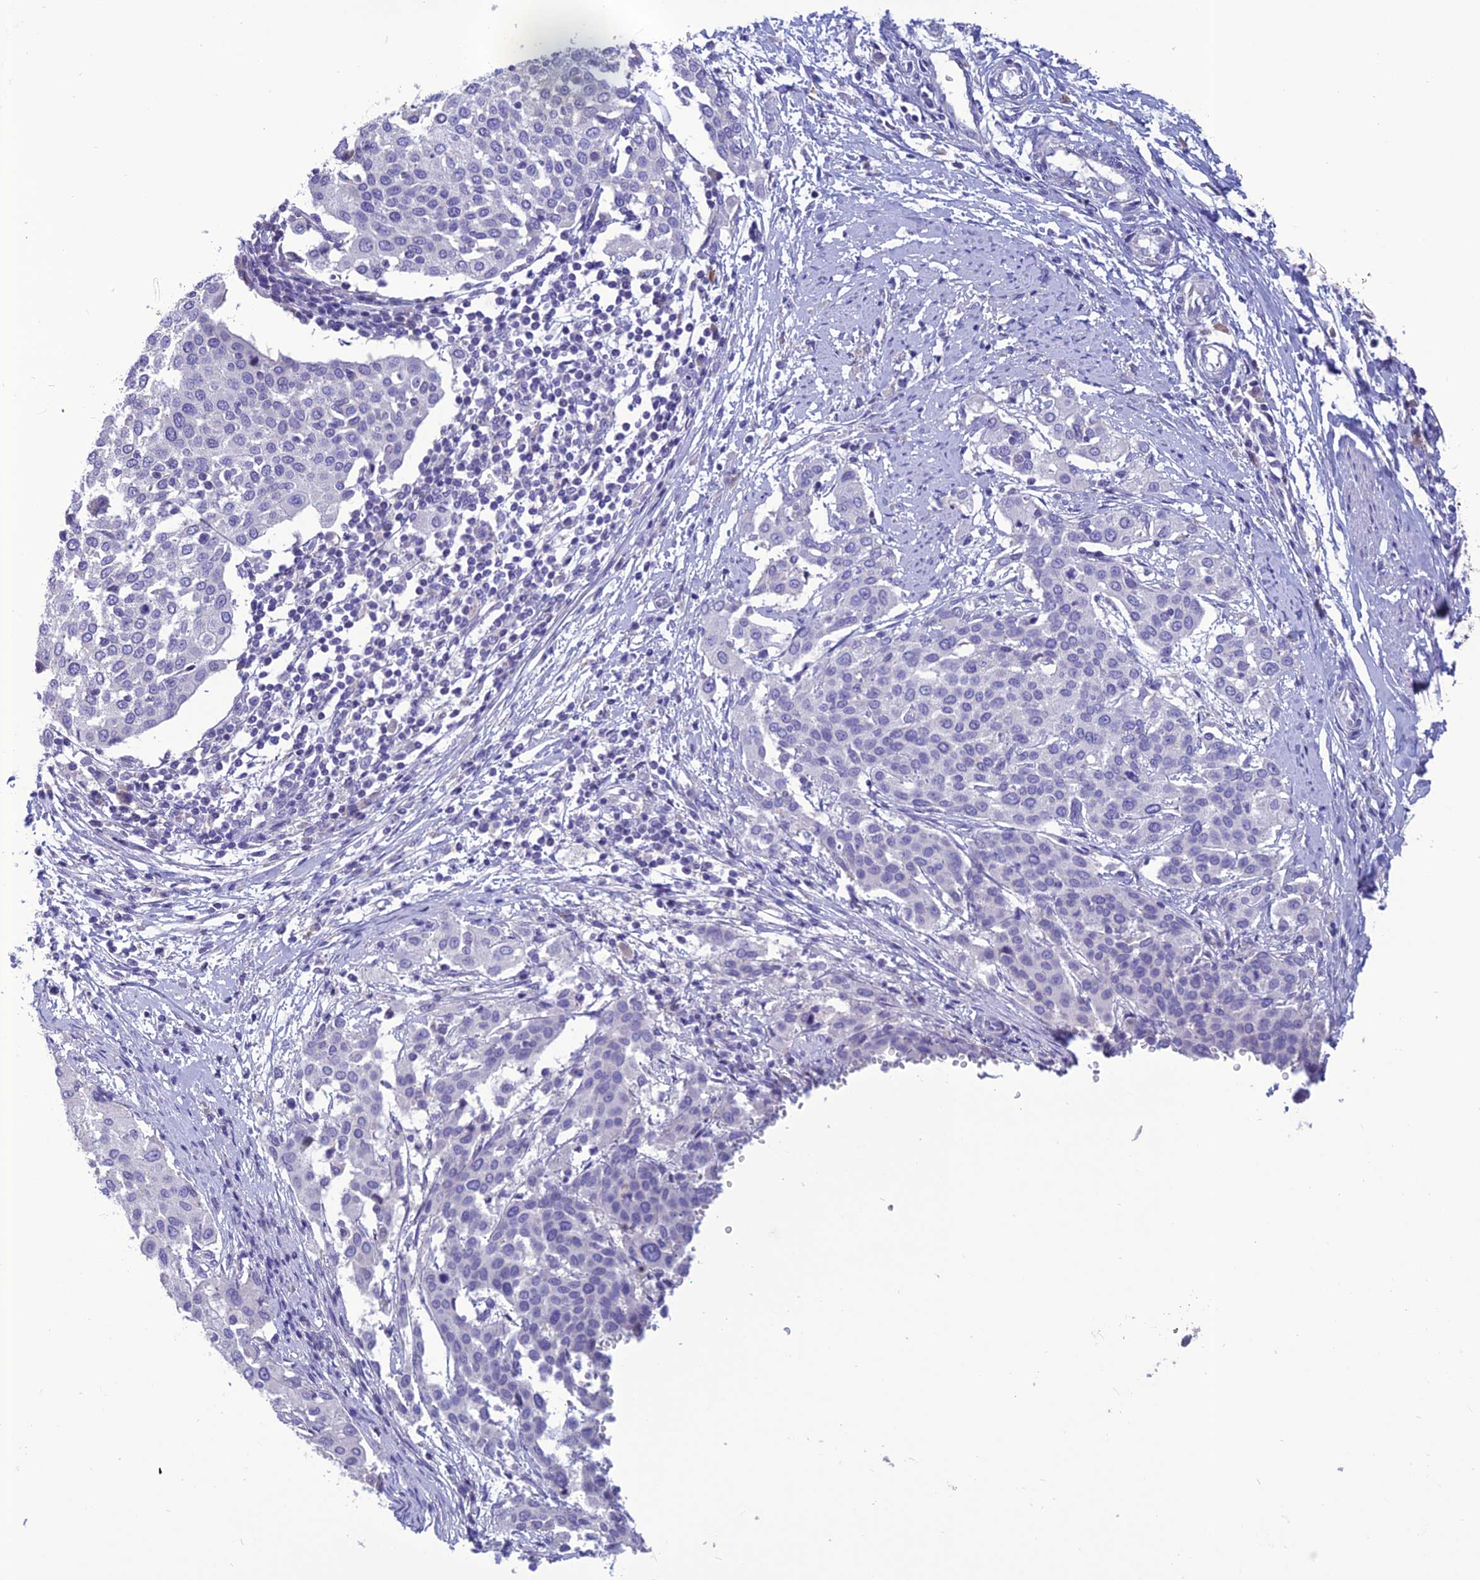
{"staining": {"intensity": "negative", "quantity": "none", "location": "none"}, "tissue": "cervical cancer", "cell_type": "Tumor cells", "image_type": "cancer", "snomed": [{"axis": "morphology", "description": "Squamous cell carcinoma, NOS"}, {"axis": "topography", "description": "Cervix"}], "caption": "IHC of cervical cancer demonstrates no staining in tumor cells.", "gene": "BHMT2", "patient": {"sex": "female", "age": 44}}